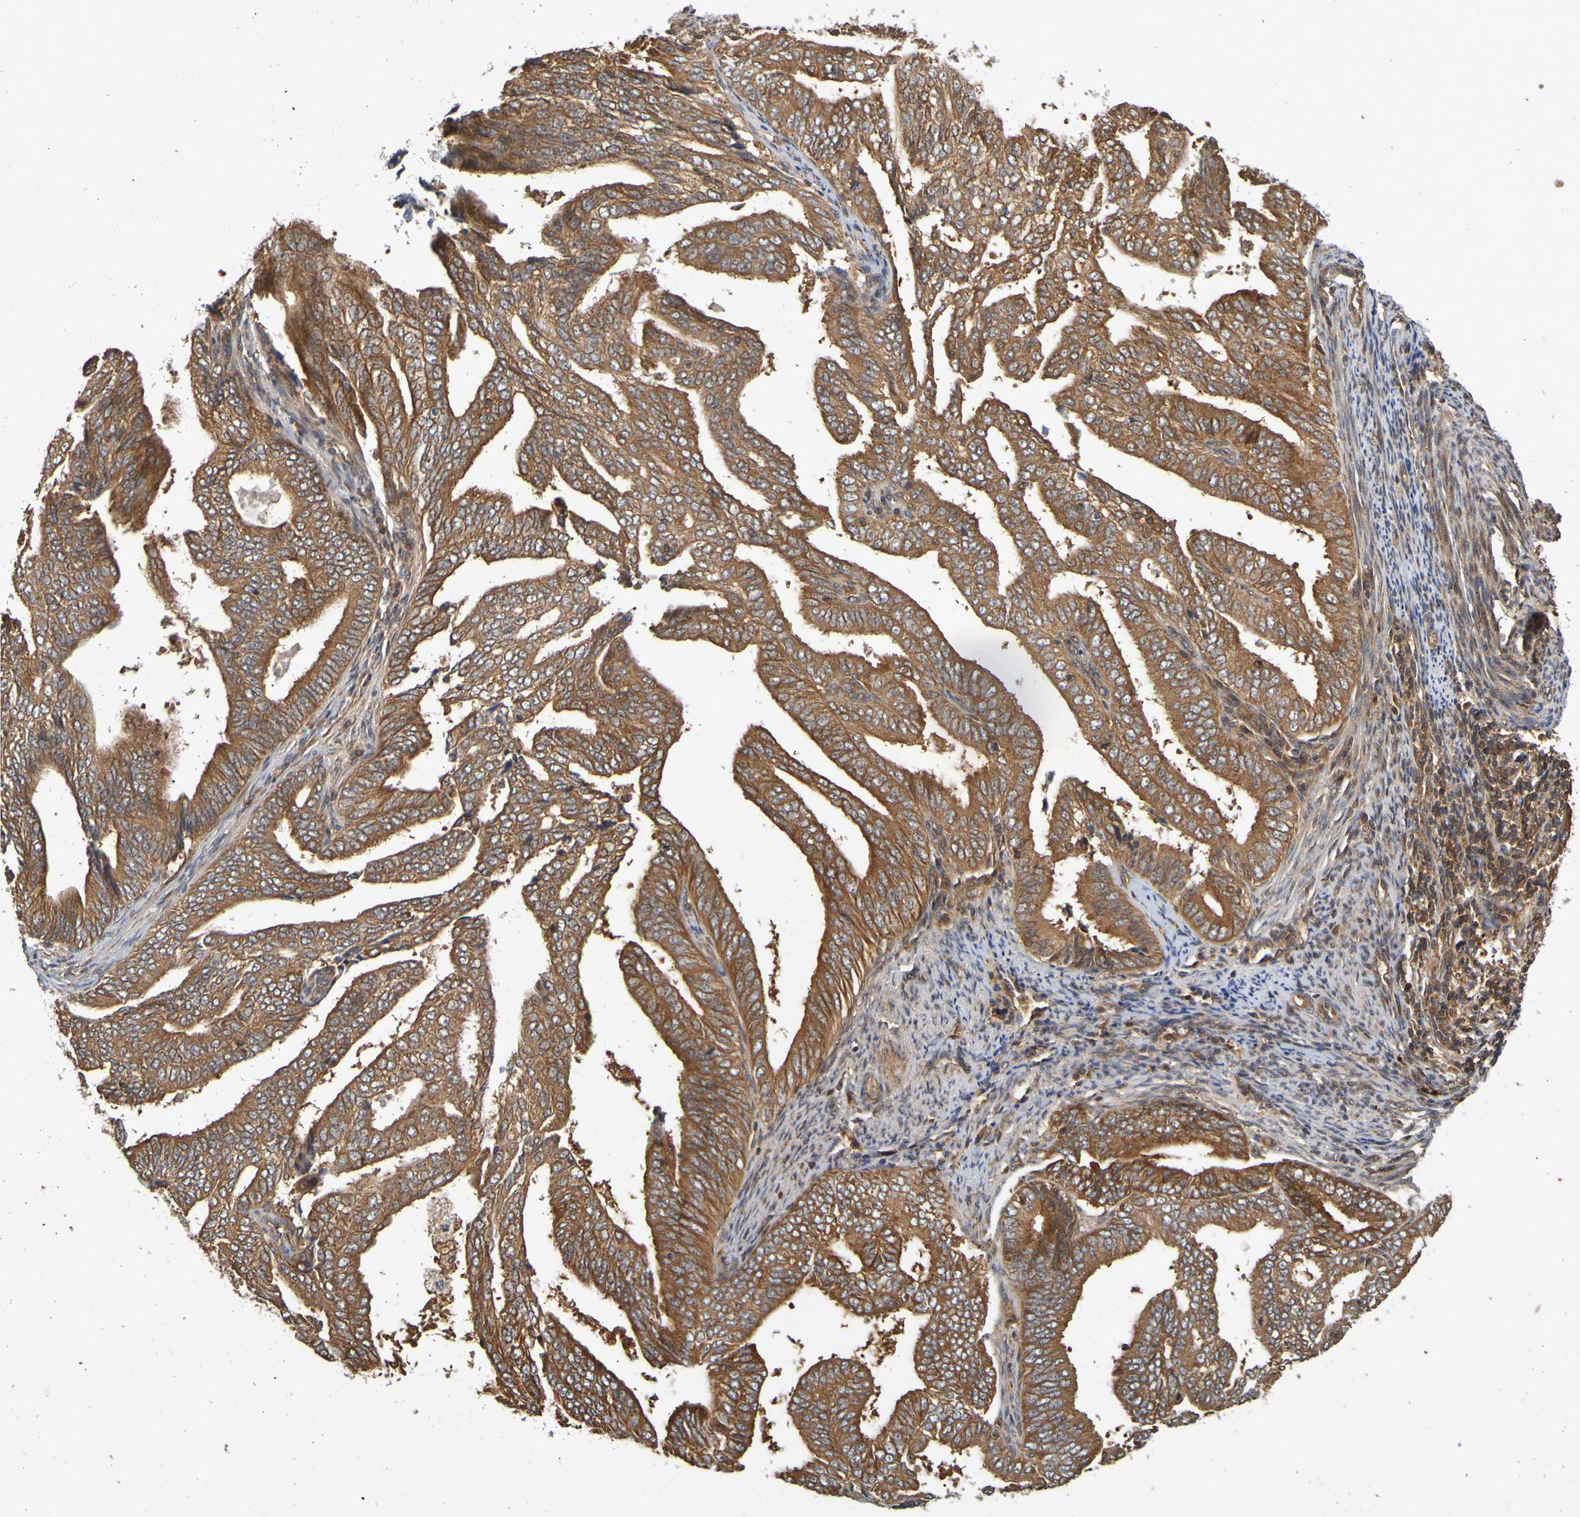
{"staining": {"intensity": "strong", "quantity": ">75%", "location": "cytoplasmic/membranous"}, "tissue": "endometrial cancer", "cell_type": "Tumor cells", "image_type": "cancer", "snomed": [{"axis": "morphology", "description": "Adenocarcinoma, NOS"}, {"axis": "topography", "description": "Endometrium"}], "caption": "Immunohistochemical staining of endometrial cancer demonstrates strong cytoplasmic/membranous protein positivity in about >75% of tumor cells. The protein is shown in brown color, while the nuclei are stained blue.", "gene": "OCRL", "patient": {"sex": "female", "age": 58}}